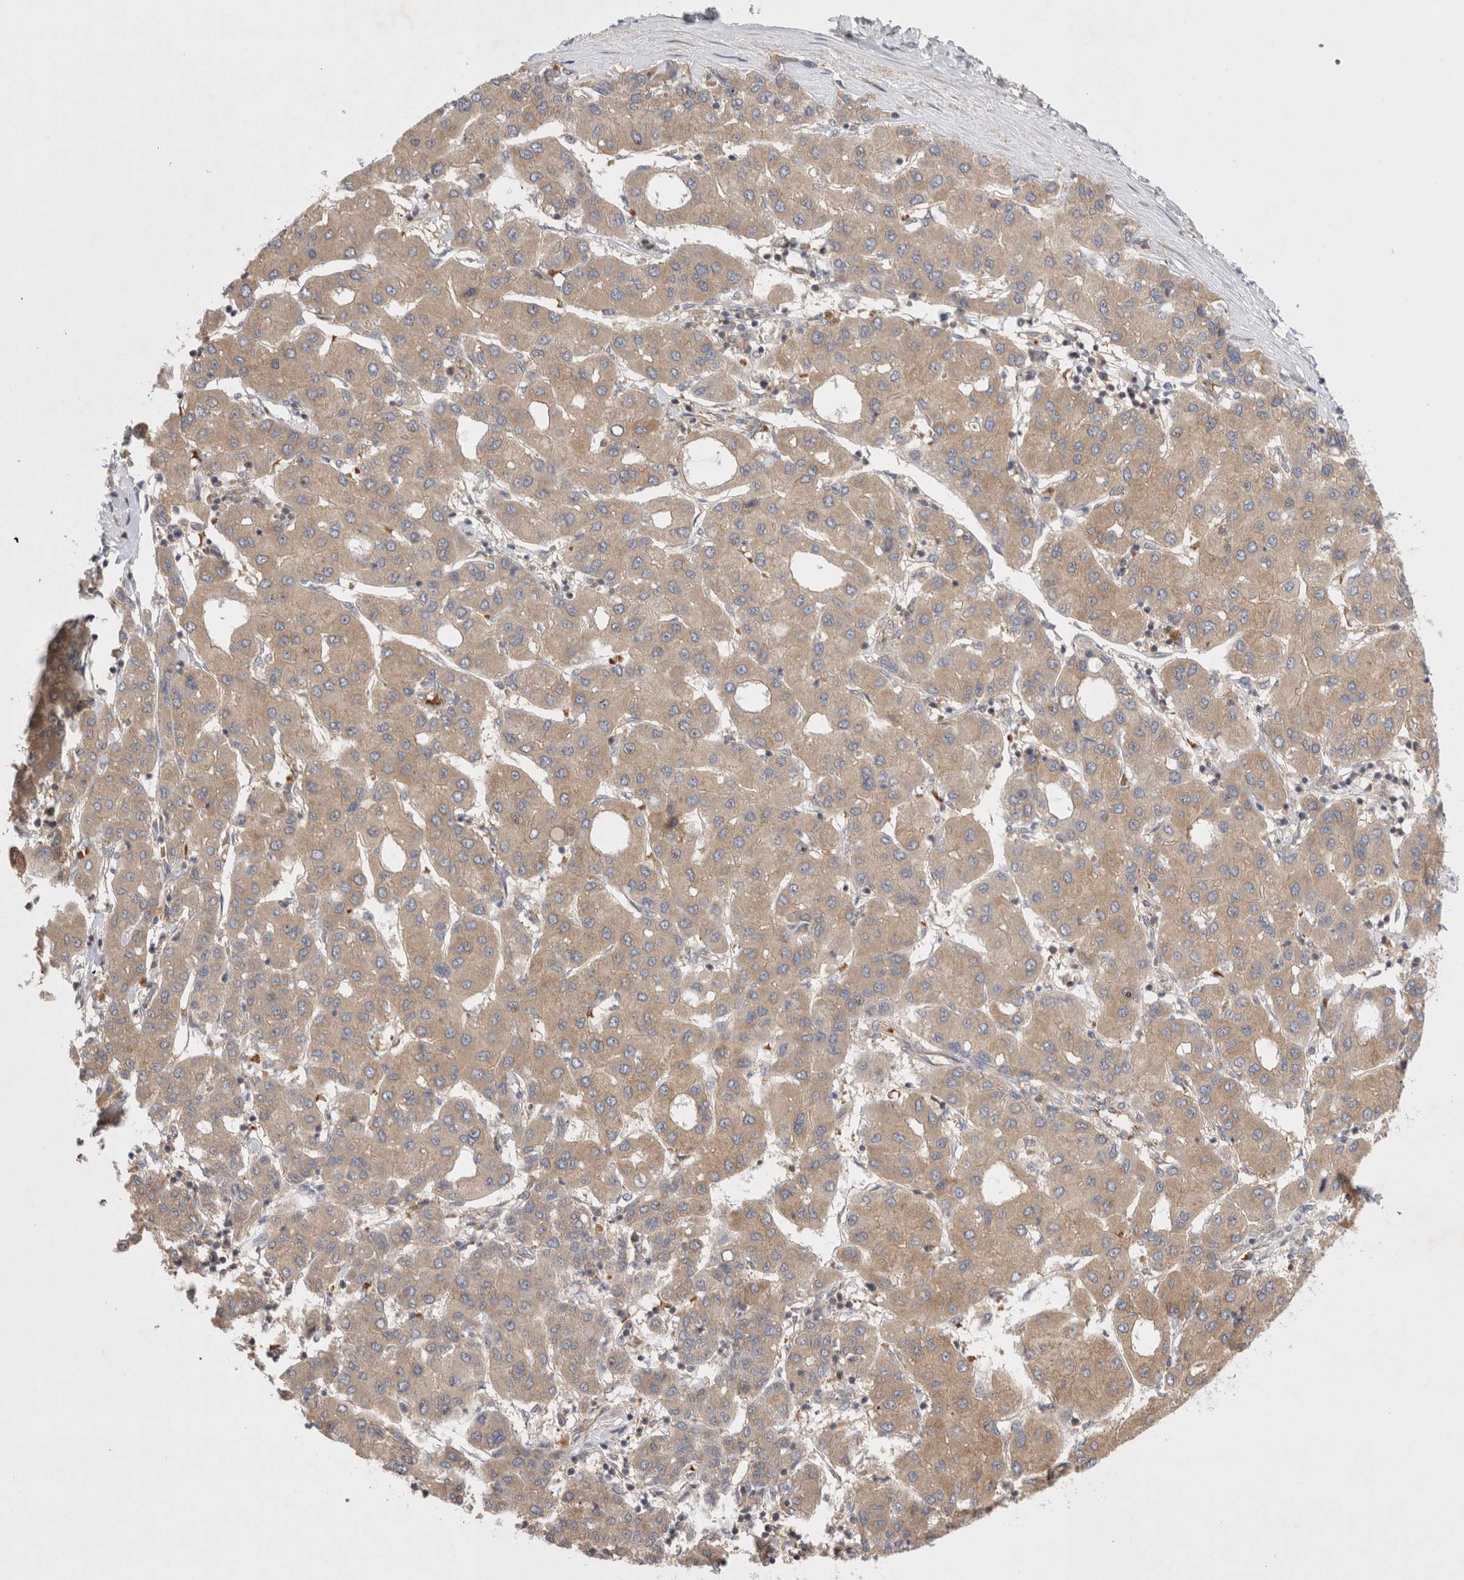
{"staining": {"intensity": "weak", "quantity": ">75%", "location": "cytoplasmic/membranous"}, "tissue": "liver cancer", "cell_type": "Tumor cells", "image_type": "cancer", "snomed": [{"axis": "morphology", "description": "Carcinoma, Hepatocellular, NOS"}, {"axis": "topography", "description": "Liver"}], "caption": "IHC micrograph of human liver cancer (hepatocellular carcinoma) stained for a protein (brown), which displays low levels of weak cytoplasmic/membranous staining in about >75% of tumor cells.", "gene": "EIF3E", "patient": {"sex": "male", "age": 65}}